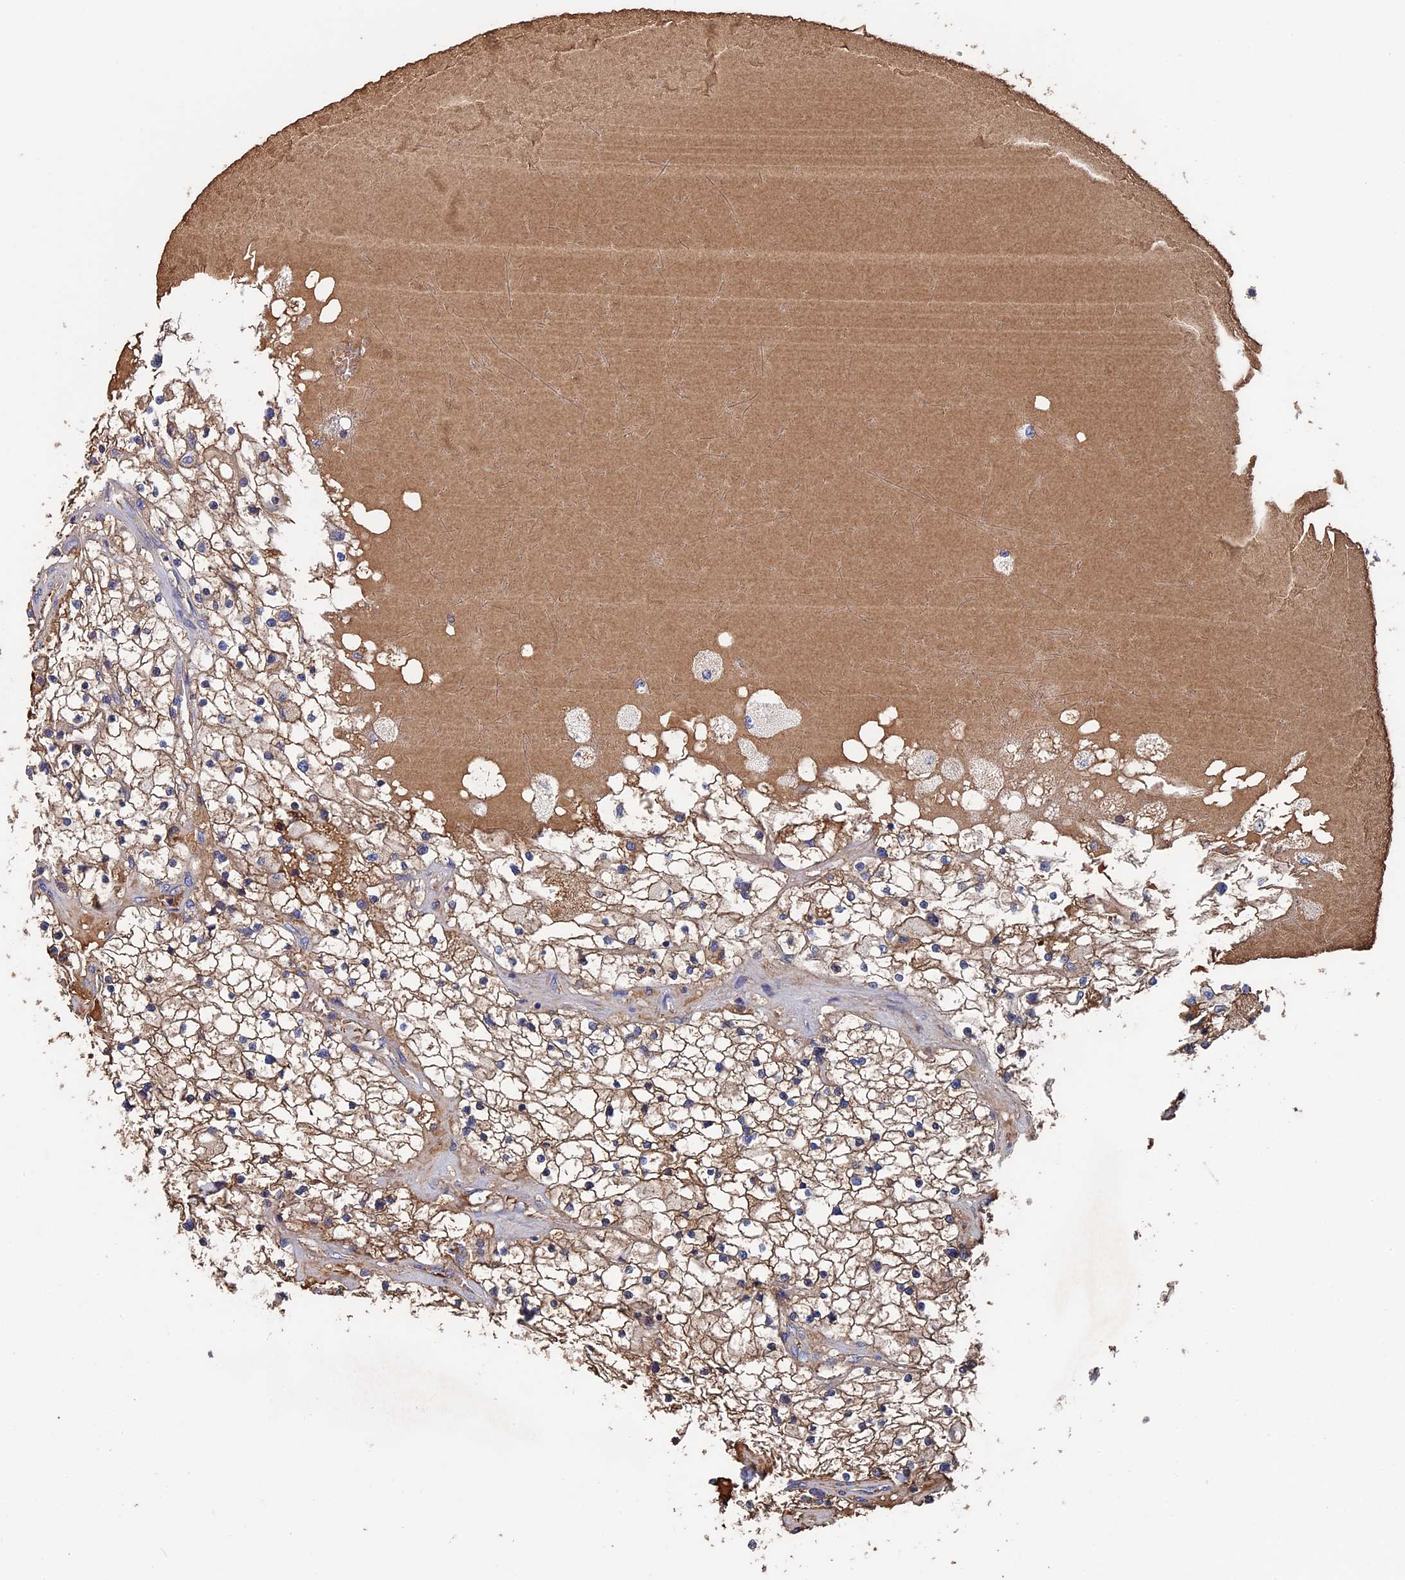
{"staining": {"intensity": "weak", "quantity": ">75%", "location": "cytoplasmic/membranous"}, "tissue": "renal cancer", "cell_type": "Tumor cells", "image_type": "cancer", "snomed": [{"axis": "morphology", "description": "Normal tissue, NOS"}, {"axis": "morphology", "description": "Adenocarcinoma, NOS"}, {"axis": "topography", "description": "Kidney"}], "caption": "Immunohistochemistry (IHC) (DAB (3,3'-diaminobenzidine)) staining of renal adenocarcinoma reveals weak cytoplasmic/membranous protein positivity in approximately >75% of tumor cells. (DAB (3,3'-diaminobenzidine) IHC with brightfield microscopy, high magnification).", "gene": "RPUSD1", "patient": {"sex": "male", "age": 68}}